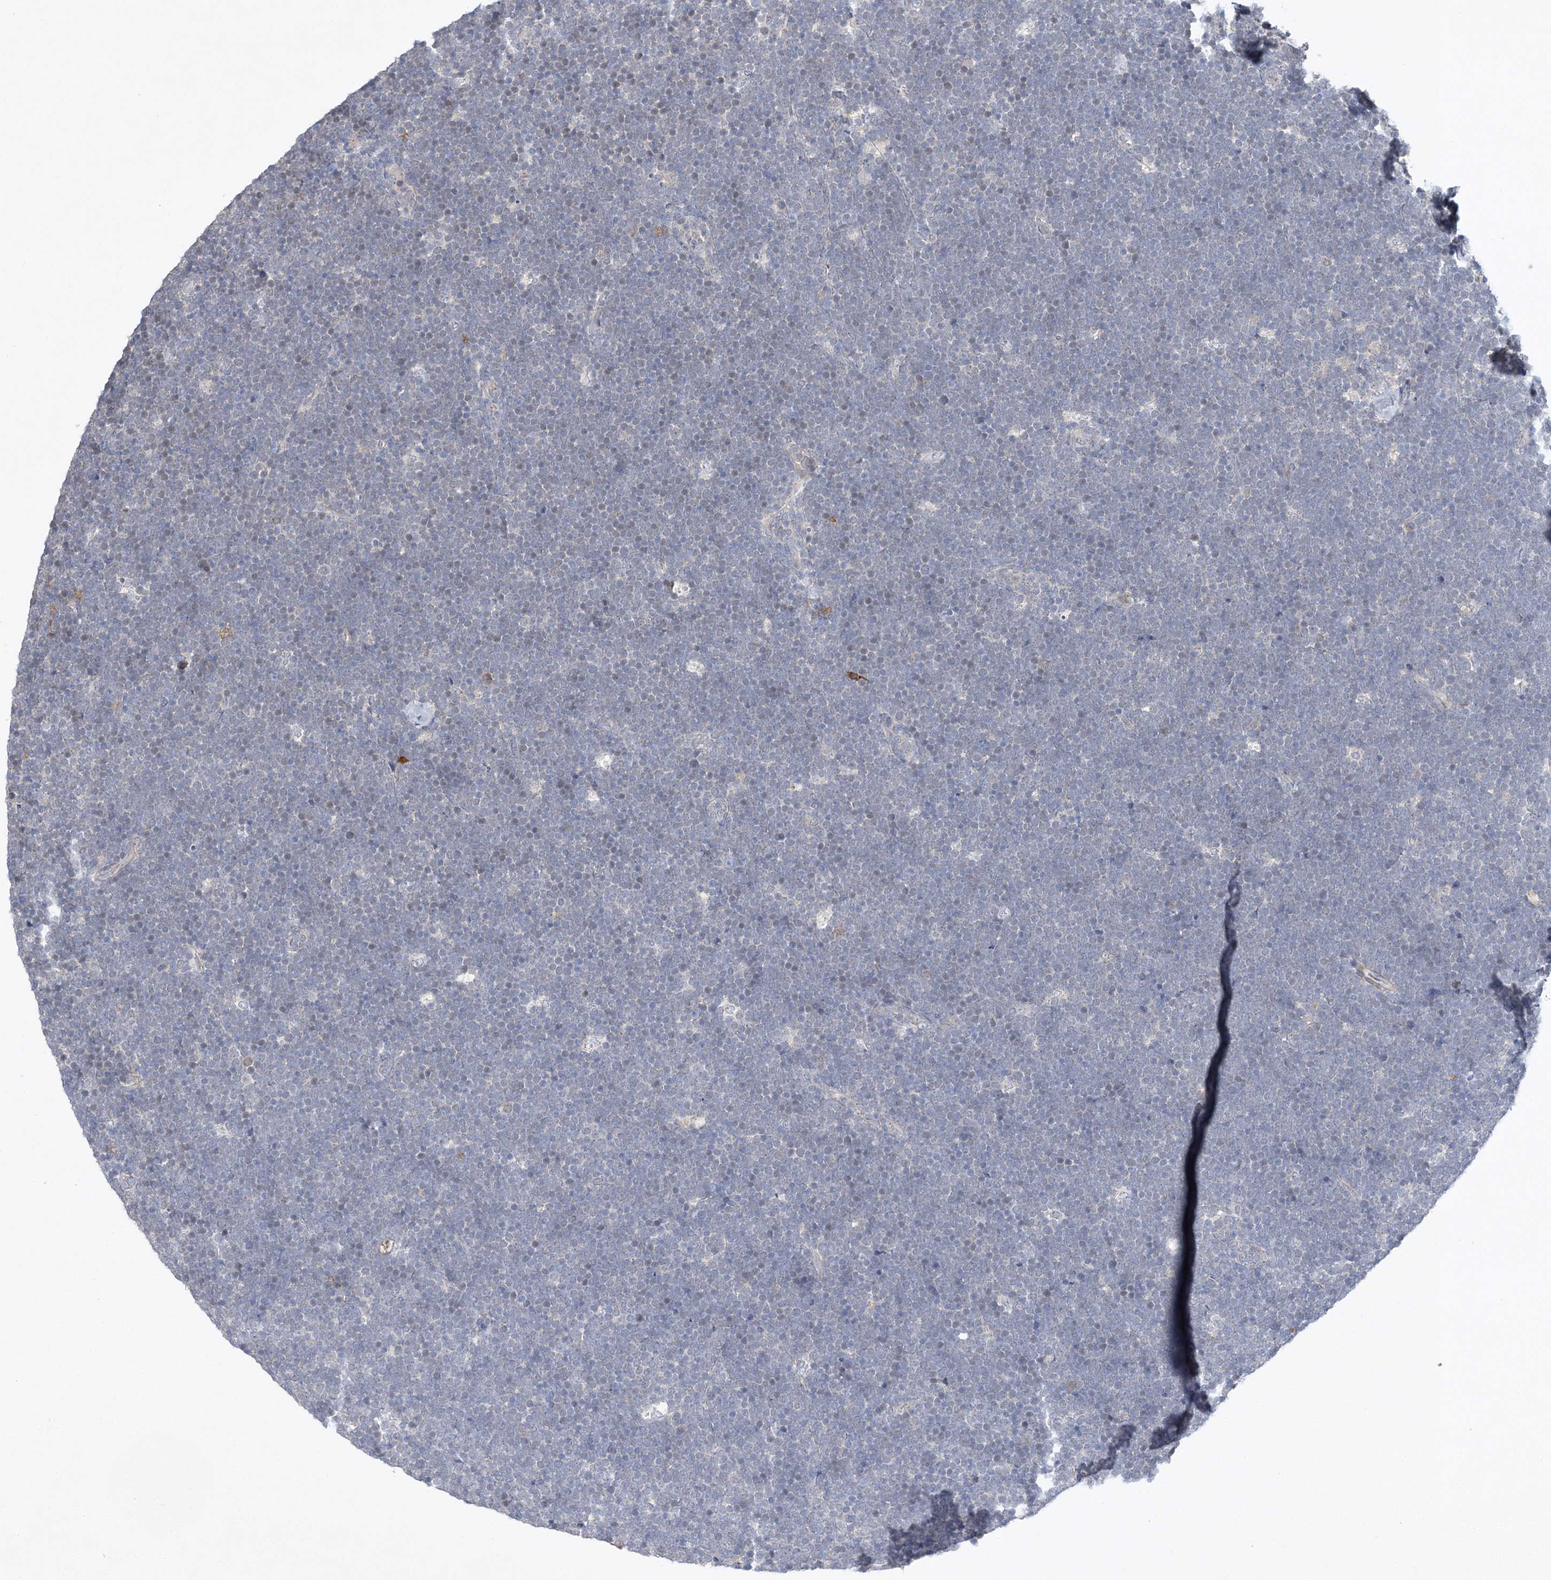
{"staining": {"intensity": "negative", "quantity": "none", "location": "none"}, "tissue": "lymphoma", "cell_type": "Tumor cells", "image_type": "cancer", "snomed": [{"axis": "morphology", "description": "Malignant lymphoma, non-Hodgkin's type, High grade"}, {"axis": "topography", "description": "Lymph node"}], "caption": "IHC of malignant lymphoma, non-Hodgkin's type (high-grade) displays no expression in tumor cells.", "gene": "ANKRD35", "patient": {"sex": "male", "age": 13}}